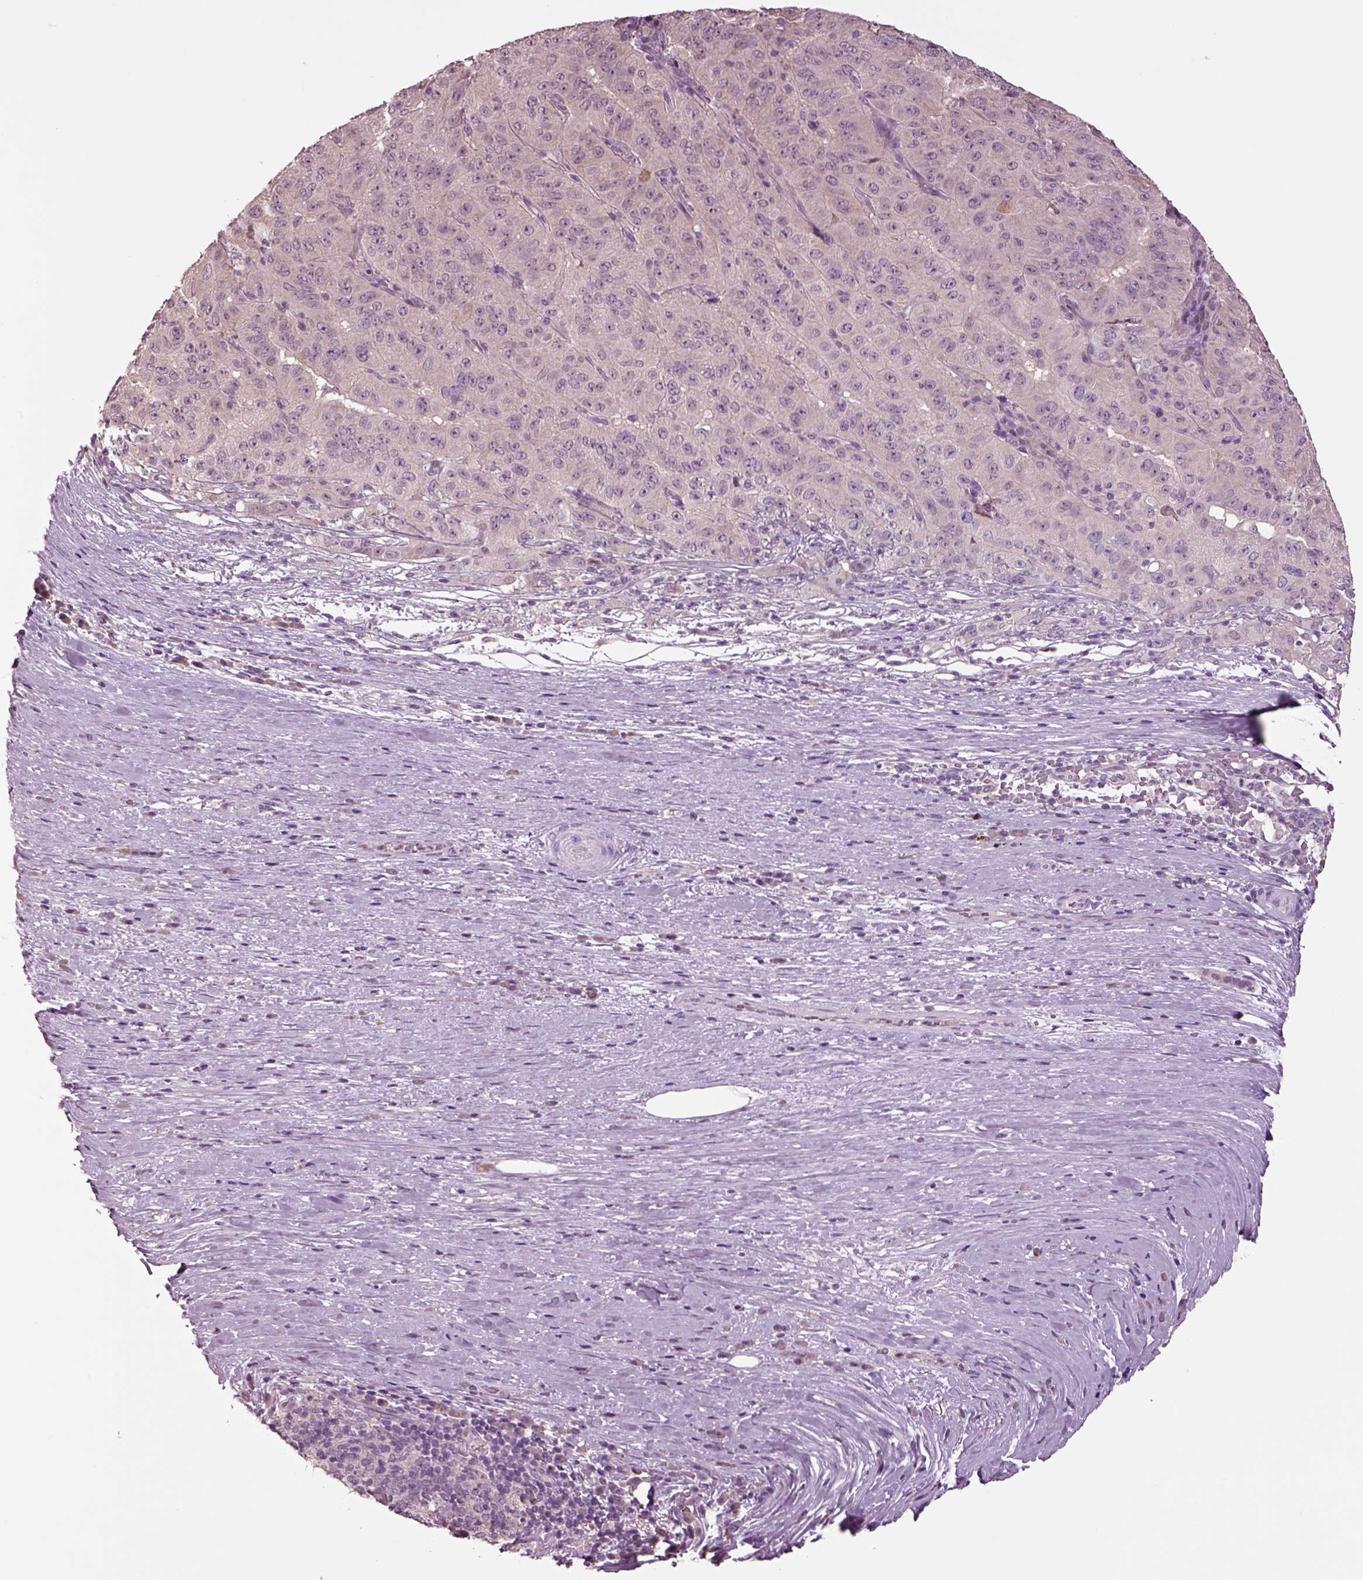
{"staining": {"intensity": "negative", "quantity": "none", "location": "none"}, "tissue": "pancreatic cancer", "cell_type": "Tumor cells", "image_type": "cancer", "snomed": [{"axis": "morphology", "description": "Adenocarcinoma, NOS"}, {"axis": "topography", "description": "Pancreas"}], "caption": "This is a histopathology image of immunohistochemistry (IHC) staining of pancreatic adenocarcinoma, which shows no expression in tumor cells.", "gene": "CLPSL1", "patient": {"sex": "male", "age": 63}}